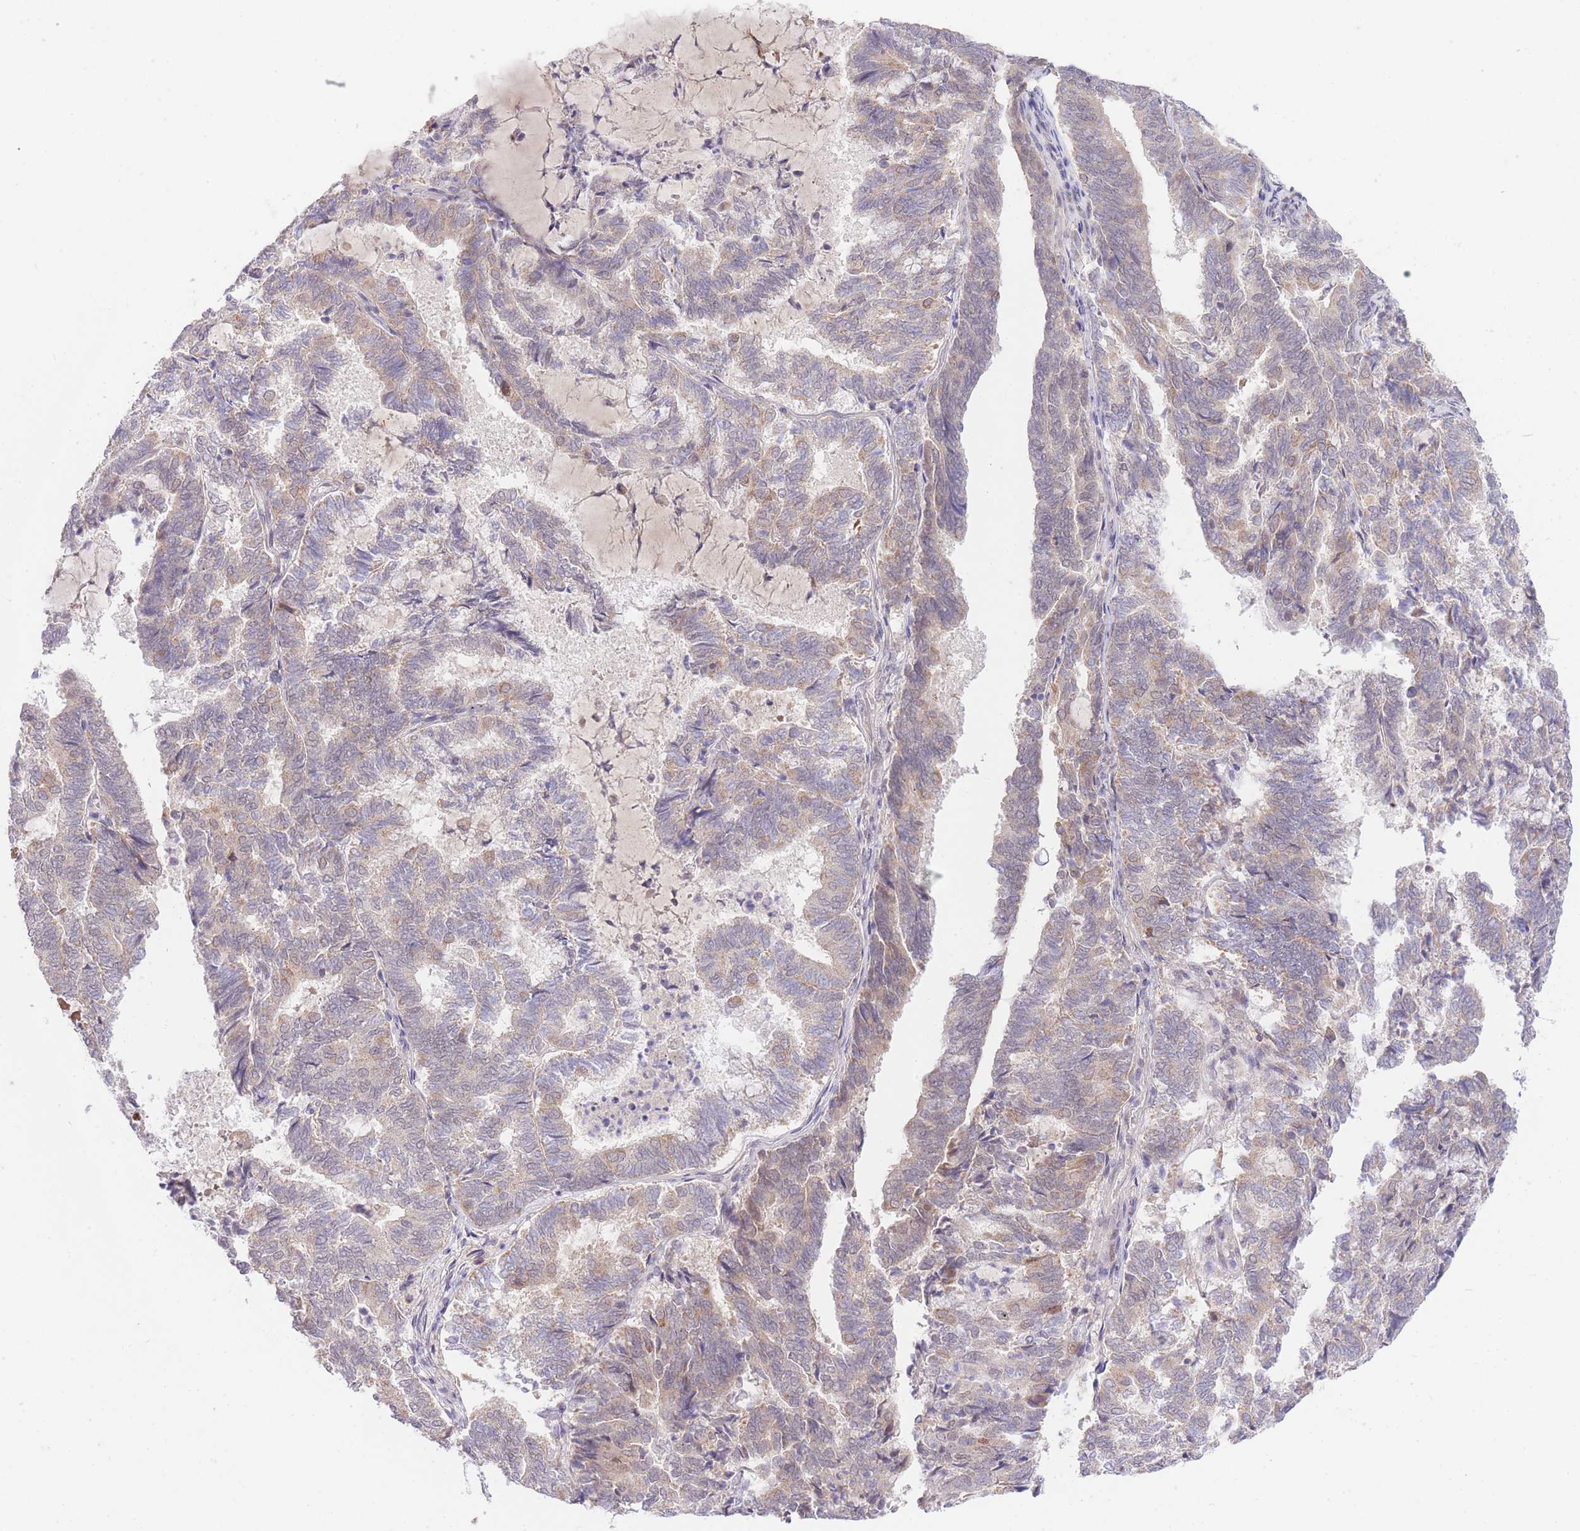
{"staining": {"intensity": "weak", "quantity": "<25%", "location": "cytoplasmic/membranous"}, "tissue": "endometrial cancer", "cell_type": "Tumor cells", "image_type": "cancer", "snomed": [{"axis": "morphology", "description": "Adenocarcinoma, NOS"}, {"axis": "topography", "description": "Endometrium"}], "caption": "Tumor cells are negative for brown protein staining in endometrial adenocarcinoma.", "gene": "SLC25A33", "patient": {"sex": "female", "age": 80}}